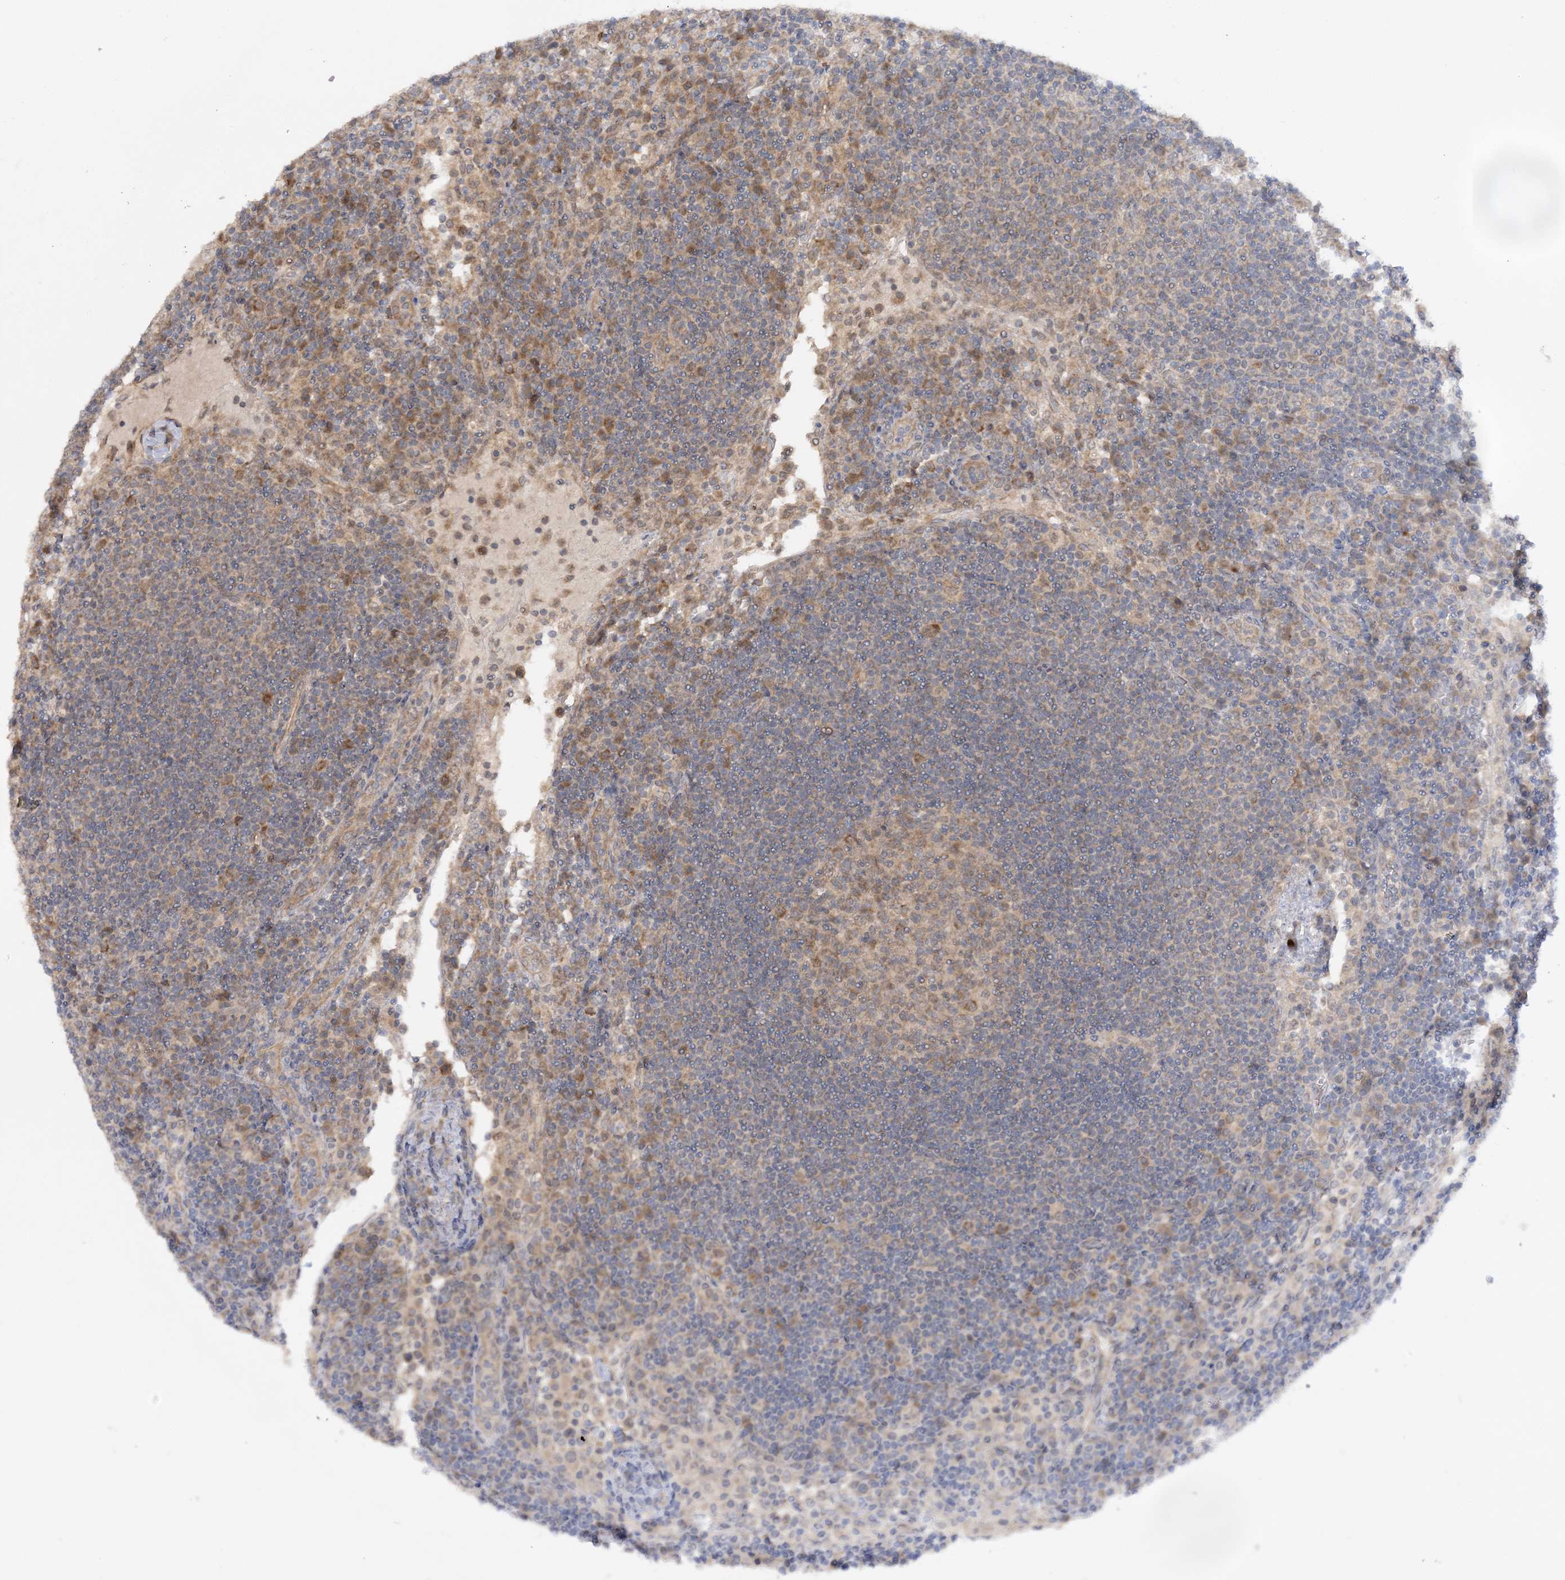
{"staining": {"intensity": "moderate", "quantity": "25%-75%", "location": "cytoplasmic/membranous"}, "tissue": "lymph node", "cell_type": "Germinal center cells", "image_type": "normal", "snomed": [{"axis": "morphology", "description": "Normal tissue, NOS"}, {"axis": "topography", "description": "Lymph node"}], "caption": "IHC of benign lymph node shows medium levels of moderate cytoplasmic/membranous staining in approximately 25%-75% of germinal center cells. The staining was performed using DAB (3,3'-diaminobenzidine), with brown indicating positive protein expression. Nuclei are stained blue with hematoxylin.", "gene": "MMADHC", "patient": {"sex": "female", "age": 53}}